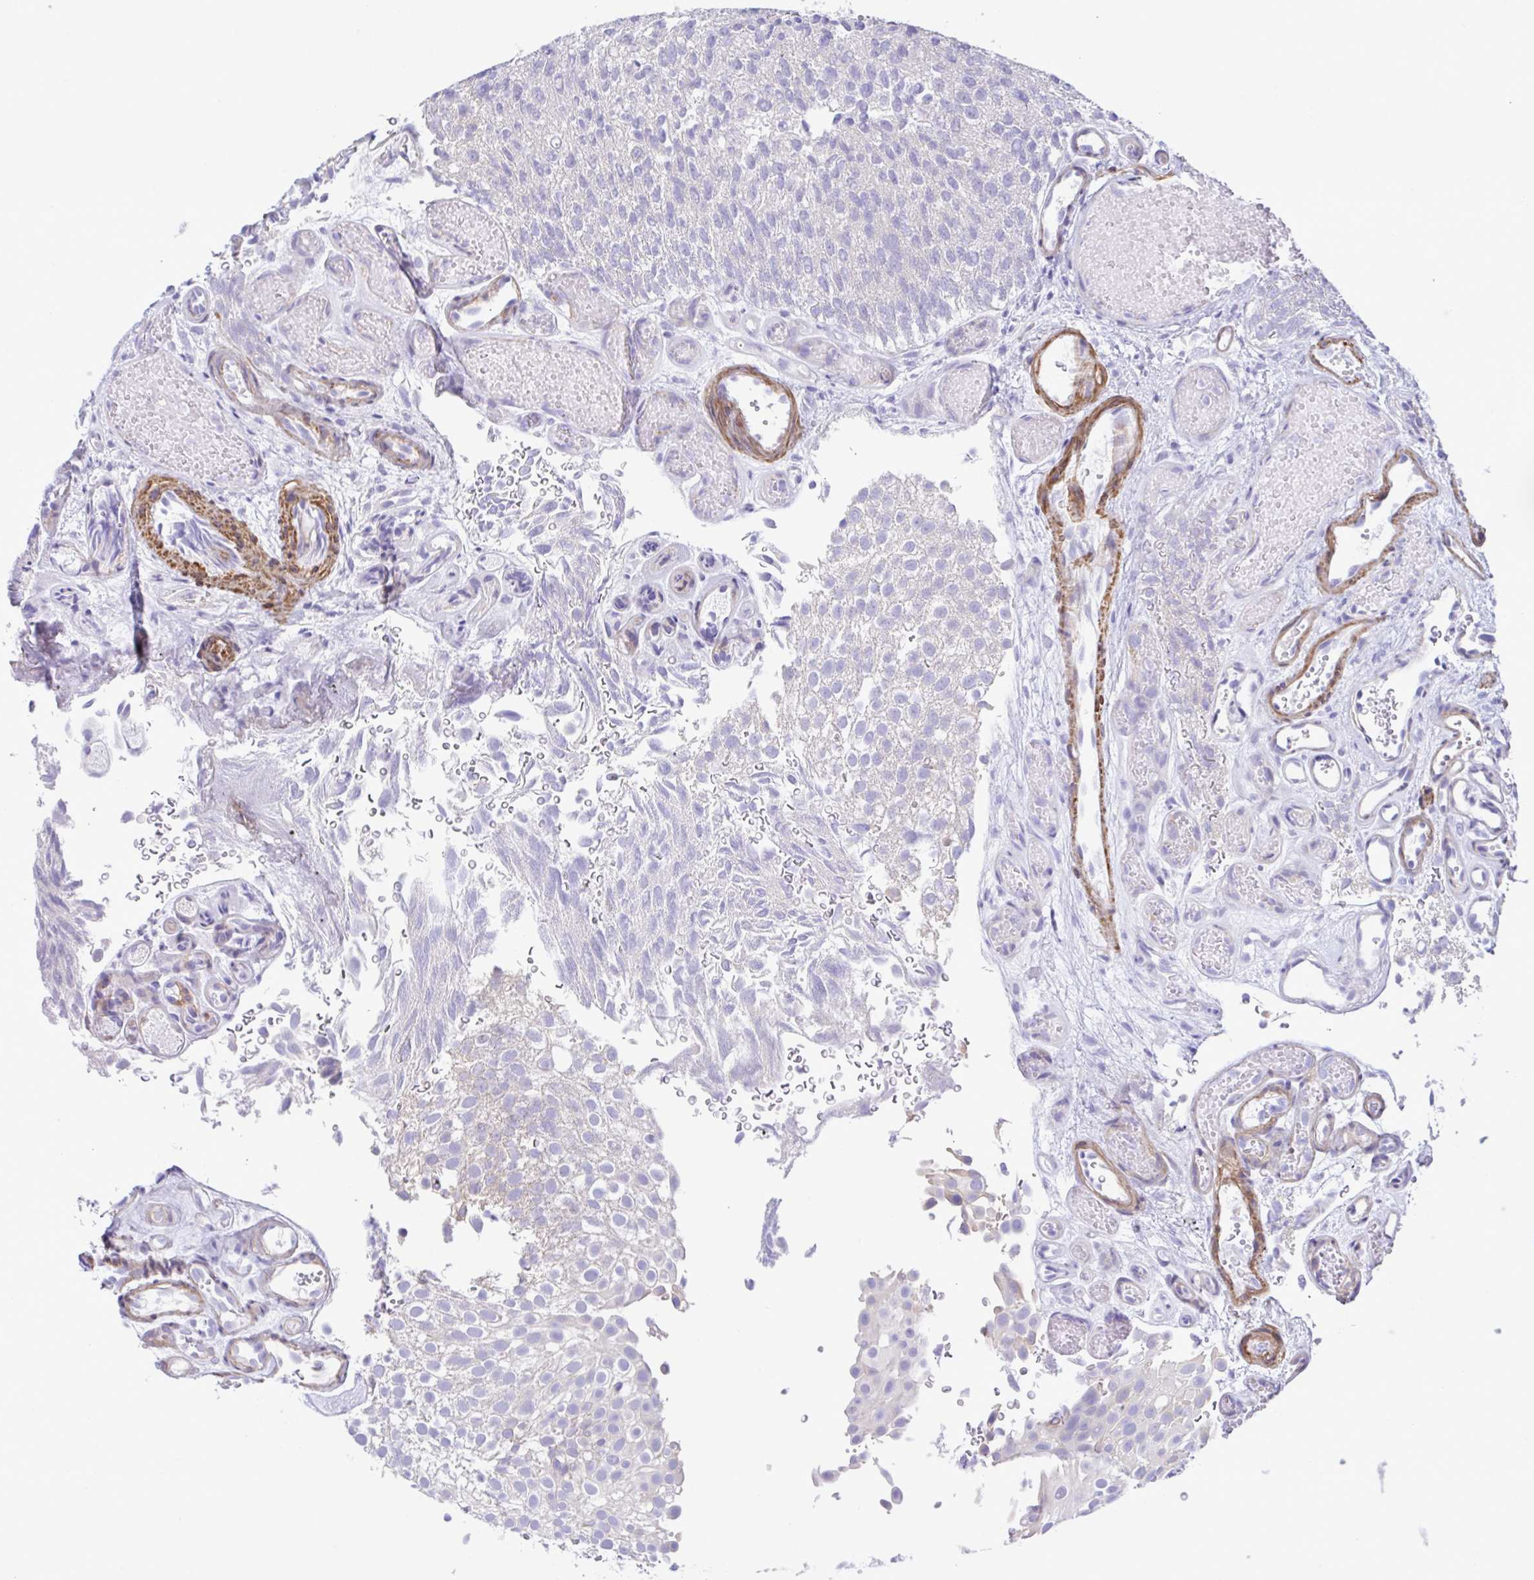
{"staining": {"intensity": "negative", "quantity": "none", "location": "none"}, "tissue": "urothelial cancer", "cell_type": "Tumor cells", "image_type": "cancer", "snomed": [{"axis": "morphology", "description": "Urothelial carcinoma, Low grade"}, {"axis": "topography", "description": "Urinary bladder"}], "caption": "Tumor cells show no significant protein expression in urothelial cancer.", "gene": "MED11", "patient": {"sex": "male", "age": 78}}